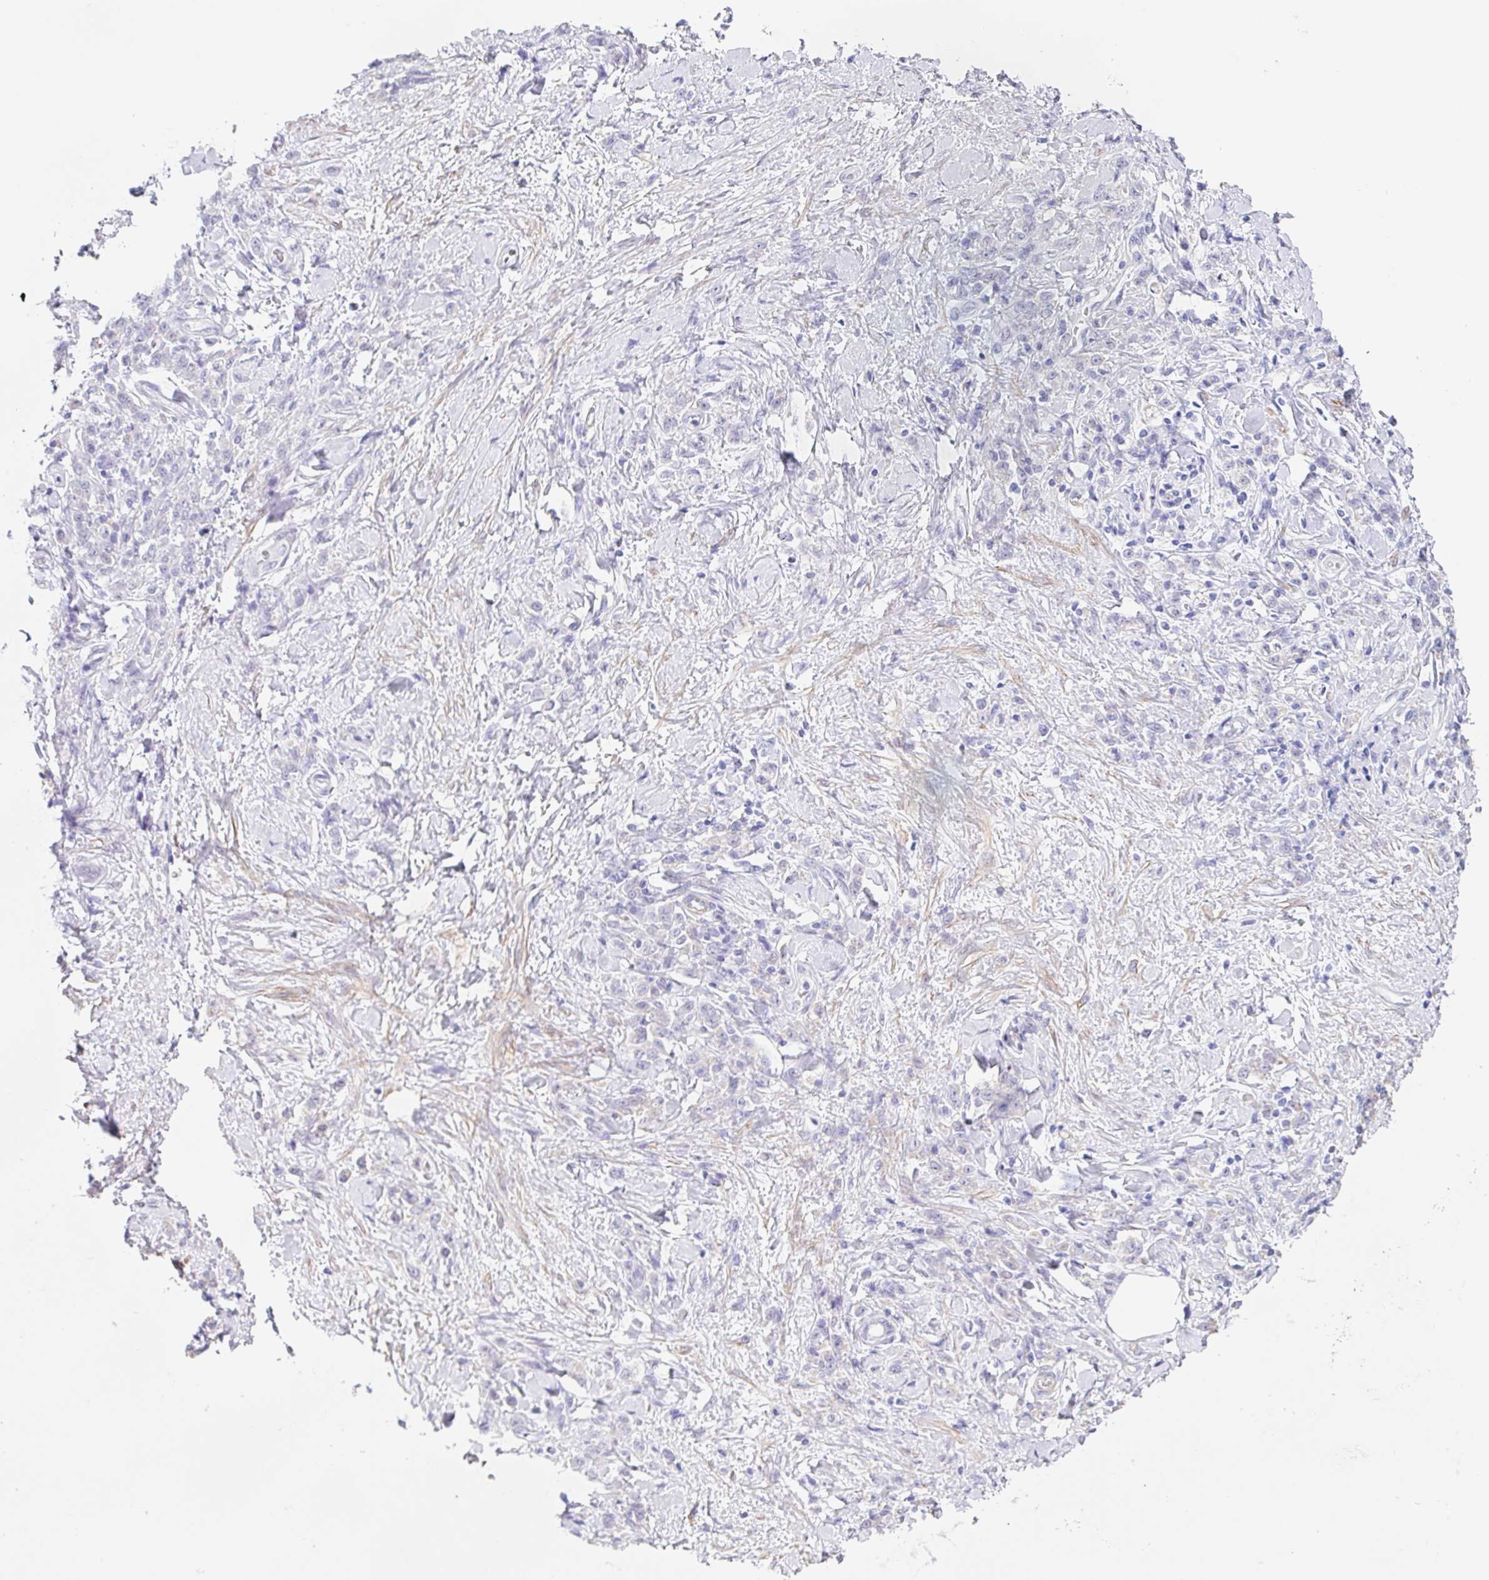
{"staining": {"intensity": "negative", "quantity": "none", "location": "none"}, "tissue": "stomach cancer", "cell_type": "Tumor cells", "image_type": "cancer", "snomed": [{"axis": "morphology", "description": "Normal tissue, NOS"}, {"axis": "morphology", "description": "Adenocarcinoma, NOS"}, {"axis": "topography", "description": "Stomach"}], "caption": "Immunohistochemistry of stomach cancer (adenocarcinoma) reveals no staining in tumor cells.", "gene": "DCAF17", "patient": {"sex": "male", "age": 82}}